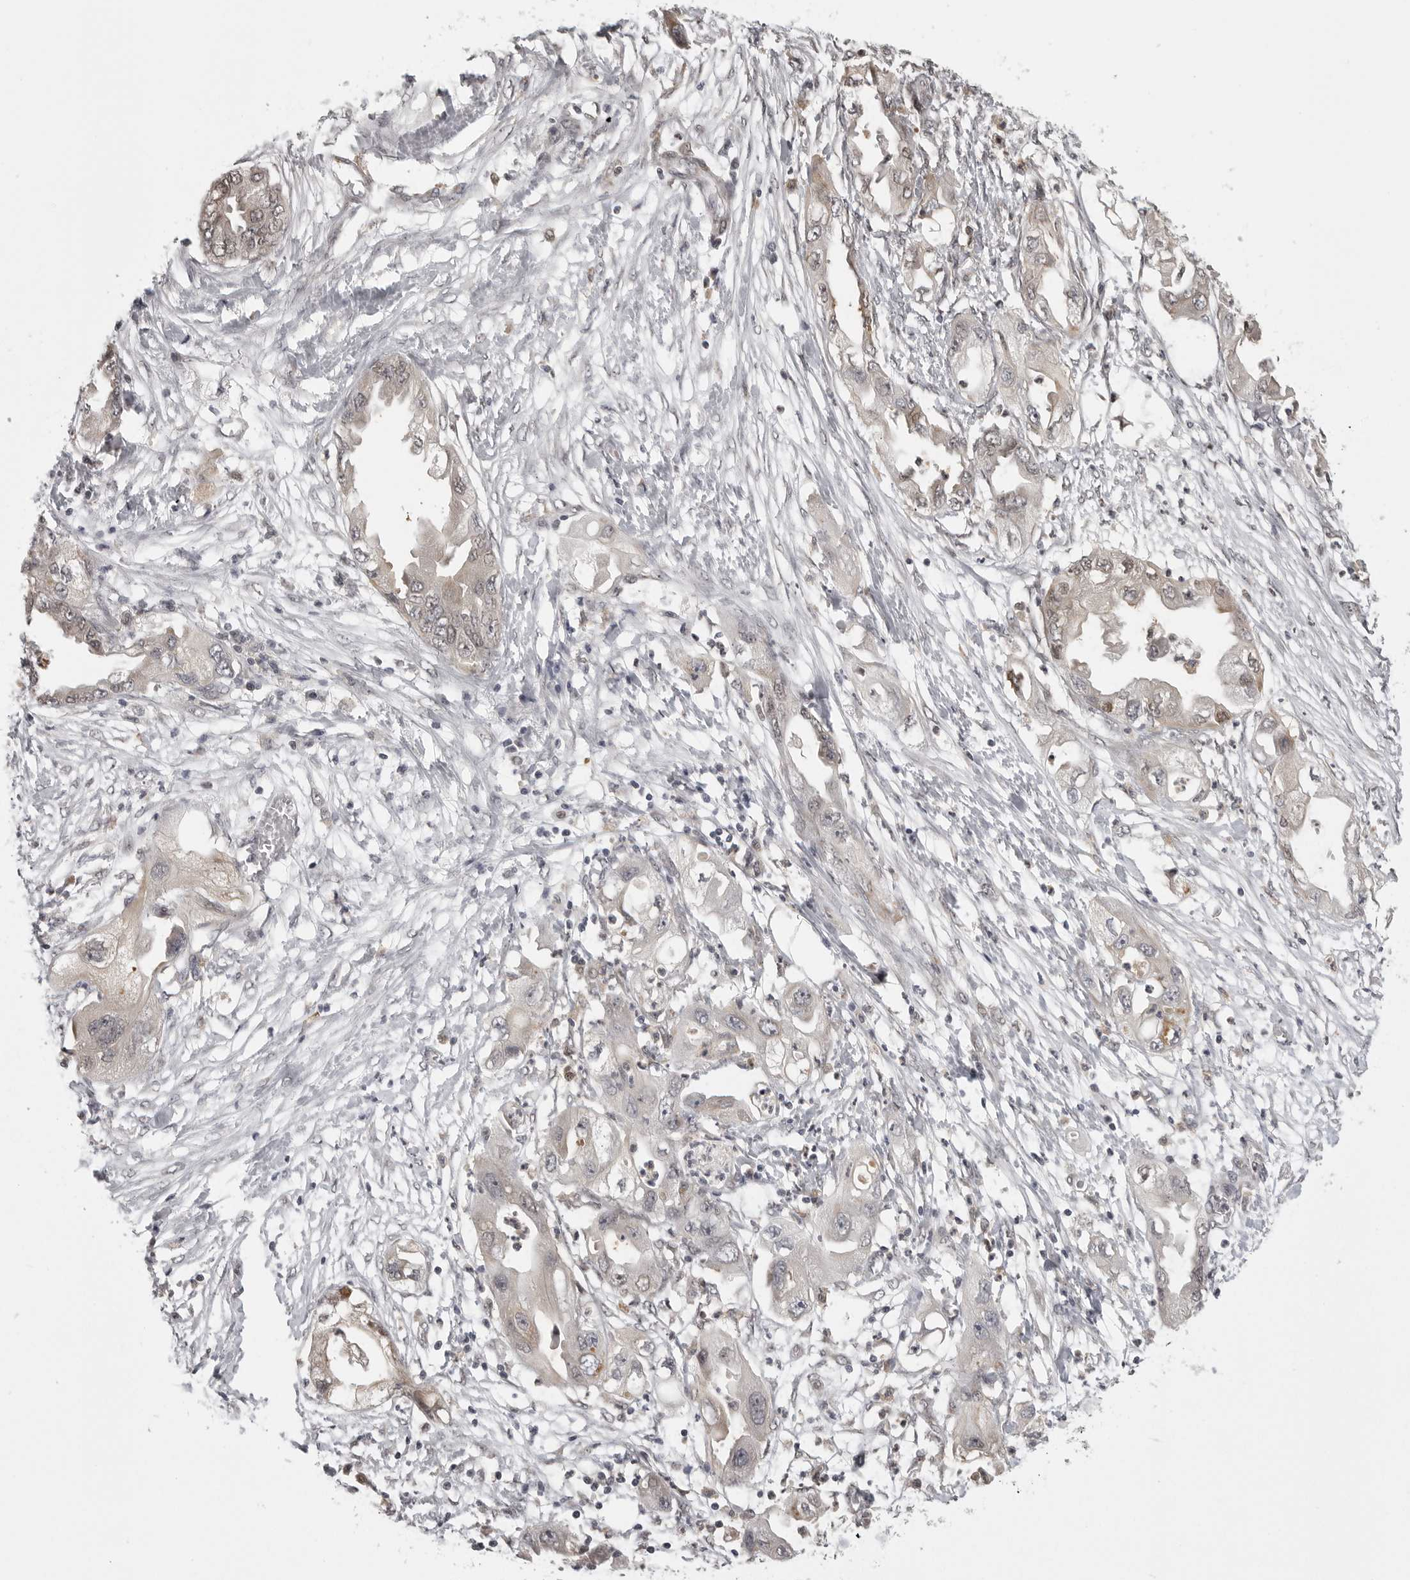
{"staining": {"intensity": "weak", "quantity": "<25%", "location": "nuclear"}, "tissue": "endometrial cancer", "cell_type": "Tumor cells", "image_type": "cancer", "snomed": [{"axis": "morphology", "description": "Adenocarcinoma, NOS"}, {"axis": "morphology", "description": "Adenocarcinoma, metastatic, NOS"}, {"axis": "topography", "description": "Adipose tissue"}, {"axis": "topography", "description": "Endometrium"}], "caption": "A high-resolution image shows immunohistochemistry staining of endometrial cancer, which demonstrates no significant staining in tumor cells.", "gene": "ISG20L2", "patient": {"sex": "female", "age": 67}}